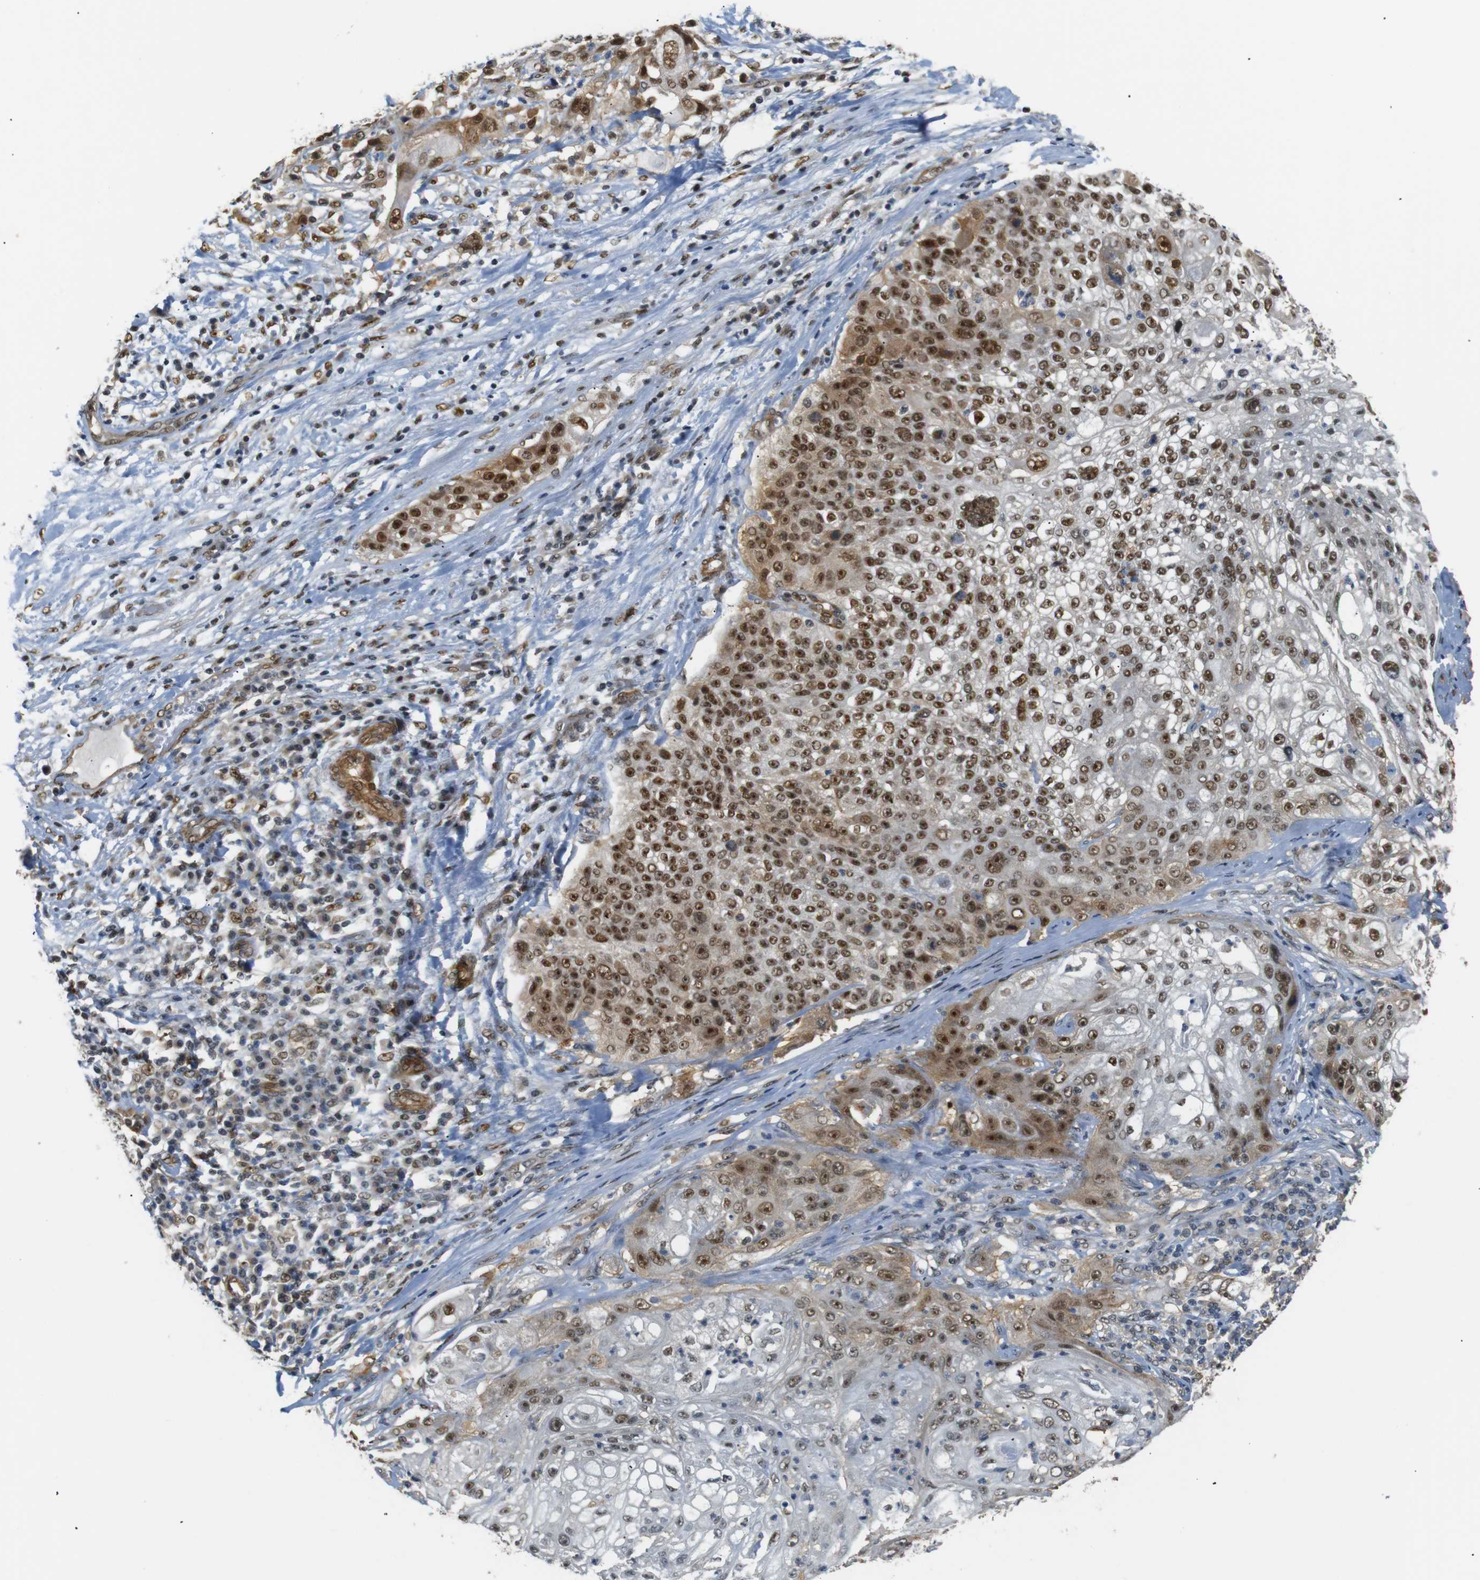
{"staining": {"intensity": "strong", "quantity": "25%-75%", "location": "cytoplasmic/membranous,nuclear"}, "tissue": "lung cancer", "cell_type": "Tumor cells", "image_type": "cancer", "snomed": [{"axis": "morphology", "description": "Inflammation, NOS"}, {"axis": "morphology", "description": "Squamous cell carcinoma, NOS"}, {"axis": "topography", "description": "Lymph node"}, {"axis": "topography", "description": "Soft tissue"}, {"axis": "topography", "description": "Lung"}], "caption": "Immunohistochemistry (IHC) photomicrograph of neoplastic tissue: lung cancer (squamous cell carcinoma) stained using IHC reveals high levels of strong protein expression localized specifically in the cytoplasmic/membranous and nuclear of tumor cells, appearing as a cytoplasmic/membranous and nuclear brown color.", "gene": "PARN", "patient": {"sex": "male", "age": 66}}